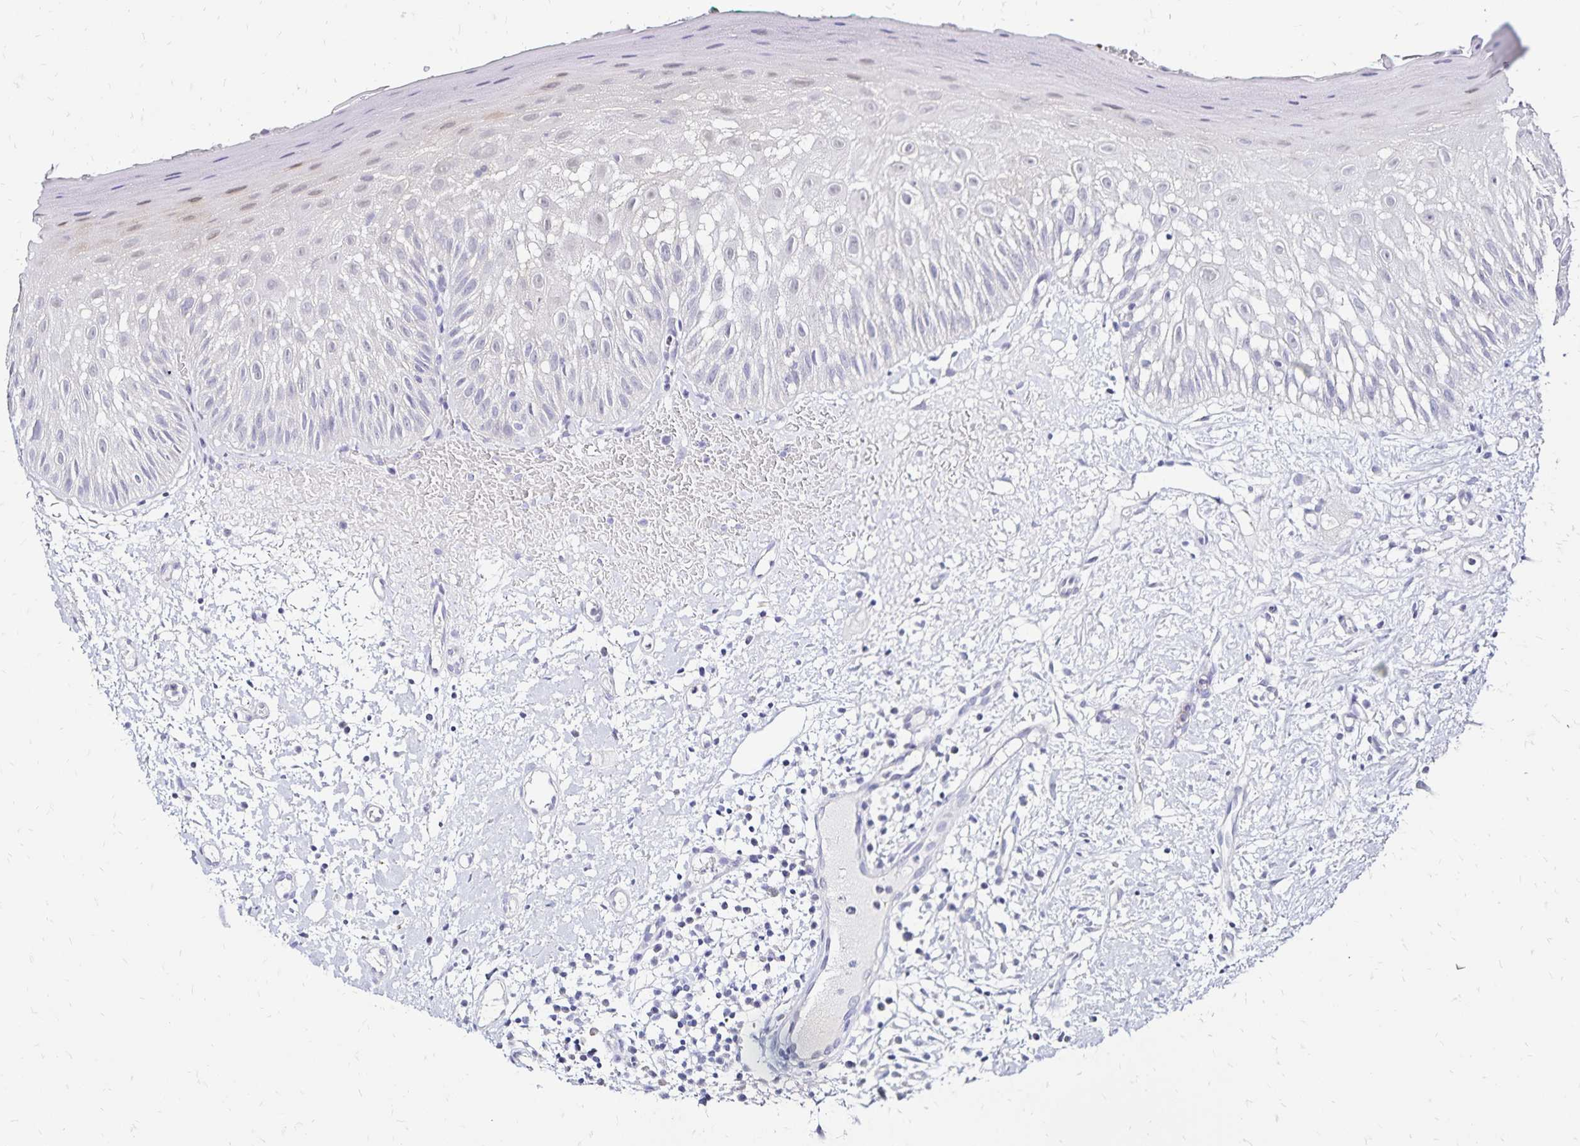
{"staining": {"intensity": "moderate", "quantity": "25%-75%", "location": "nuclear"}, "tissue": "oral mucosa", "cell_type": "Squamous epithelial cells", "image_type": "normal", "snomed": [{"axis": "morphology", "description": "Normal tissue, NOS"}, {"axis": "topography", "description": "Oral tissue"}, {"axis": "topography", "description": "Tounge, NOS"}], "caption": "Immunohistochemical staining of benign human oral mucosa exhibits moderate nuclear protein expression in approximately 25%-75% of squamous epithelial cells. The staining was performed using DAB (3,3'-diaminobenzidine) to visualize the protein expression in brown, while the nuclei were stained in blue with hematoxylin (Magnification: 20x).", "gene": "SLC5A1", "patient": {"sex": "male", "age": 83}}